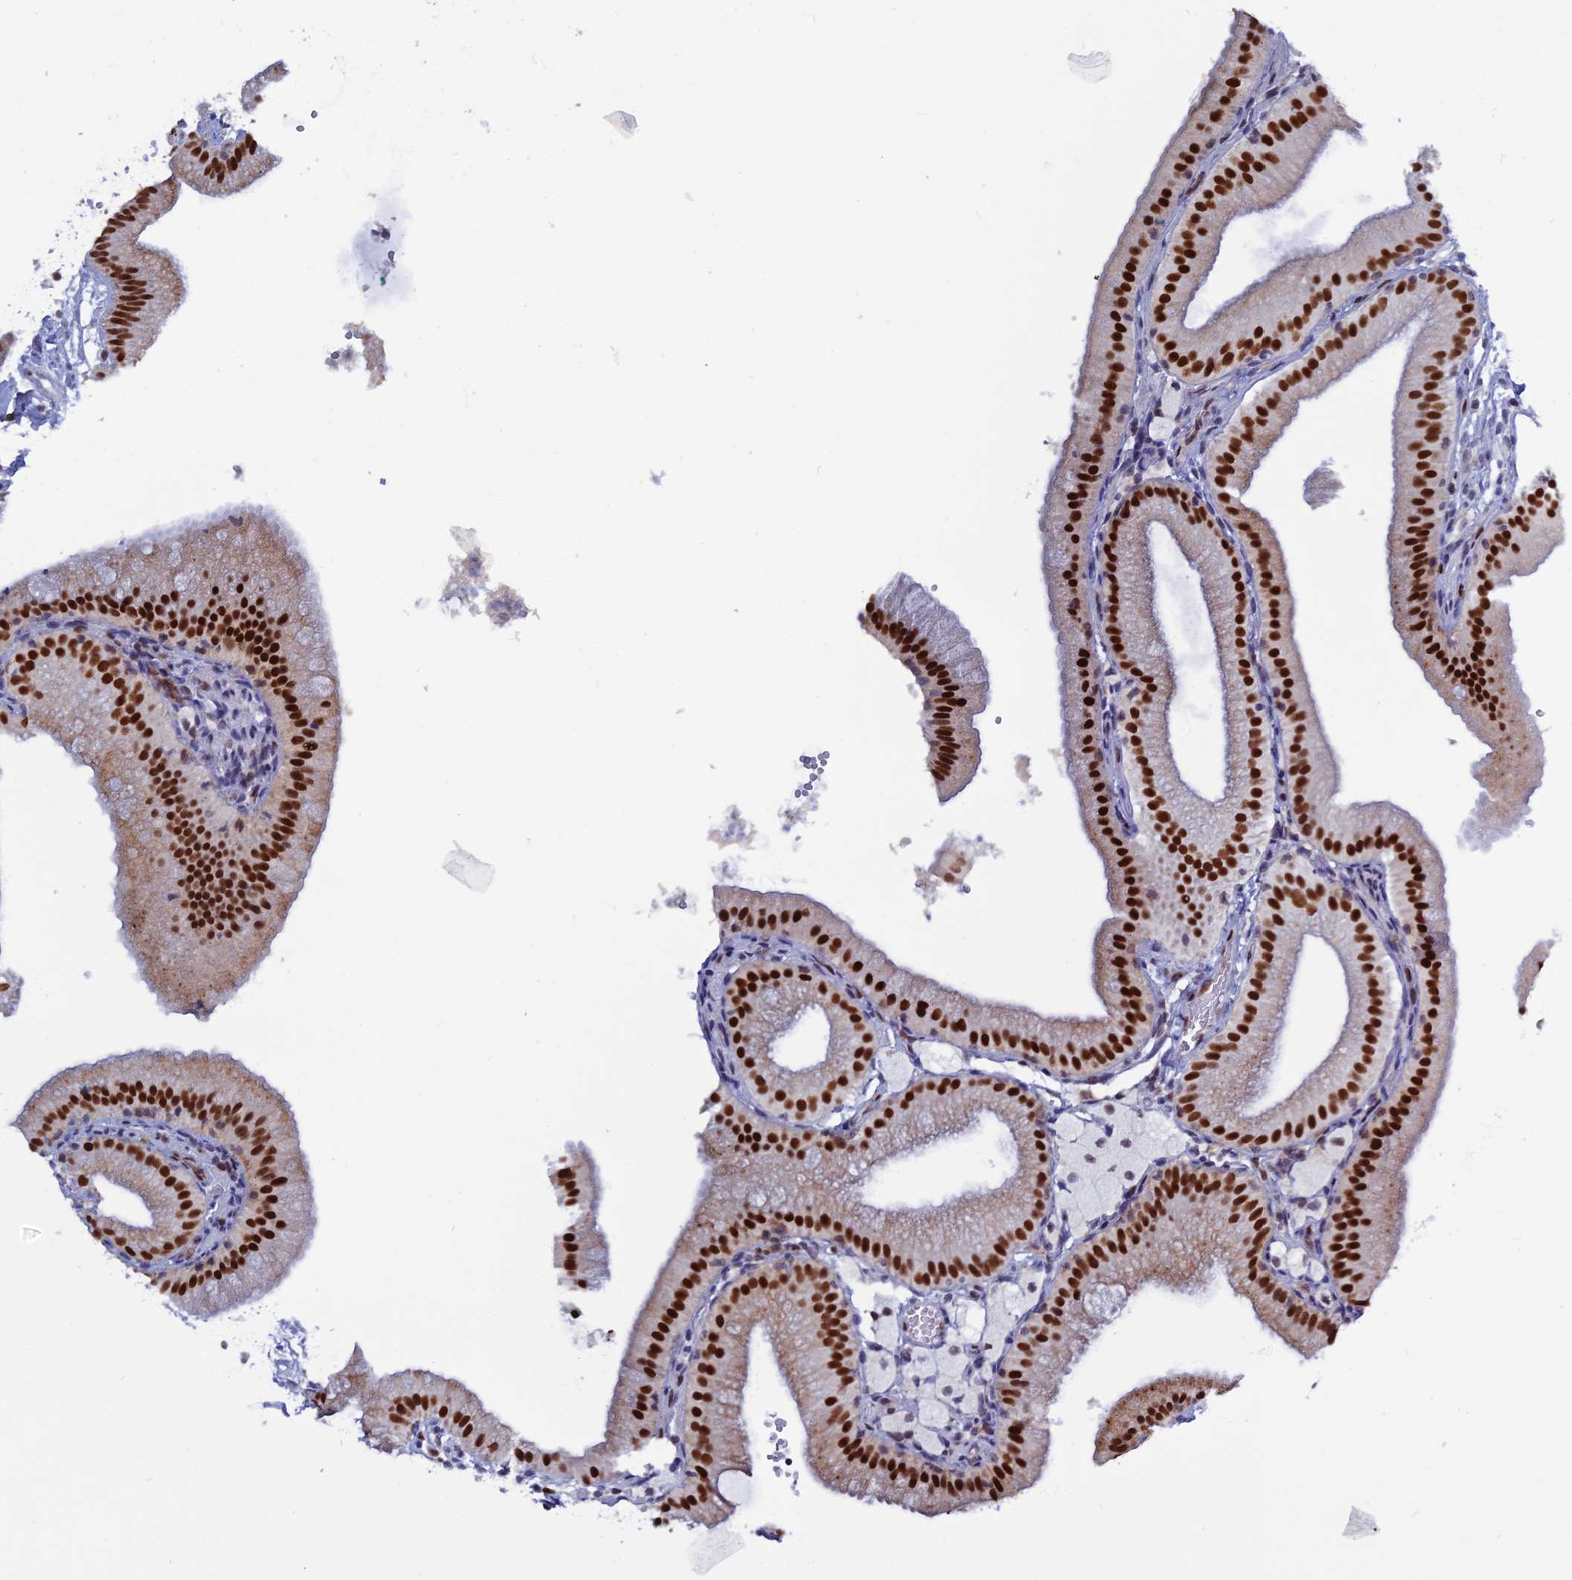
{"staining": {"intensity": "strong", "quantity": ">75%", "location": "nuclear"}, "tissue": "gallbladder", "cell_type": "Glandular cells", "image_type": "normal", "snomed": [{"axis": "morphology", "description": "Normal tissue, NOS"}, {"axis": "topography", "description": "Gallbladder"}], "caption": "Protein staining of unremarkable gallbladder exhibits strong nuclear expression in approximately >75% of glandular cells. The staining was performed using DAB, with brown indicating positive protein expression. Nuclei are stained blue with hematoxylin.", "gene": "NOL4L", "patient": {"sex": "male", "age": 55}}